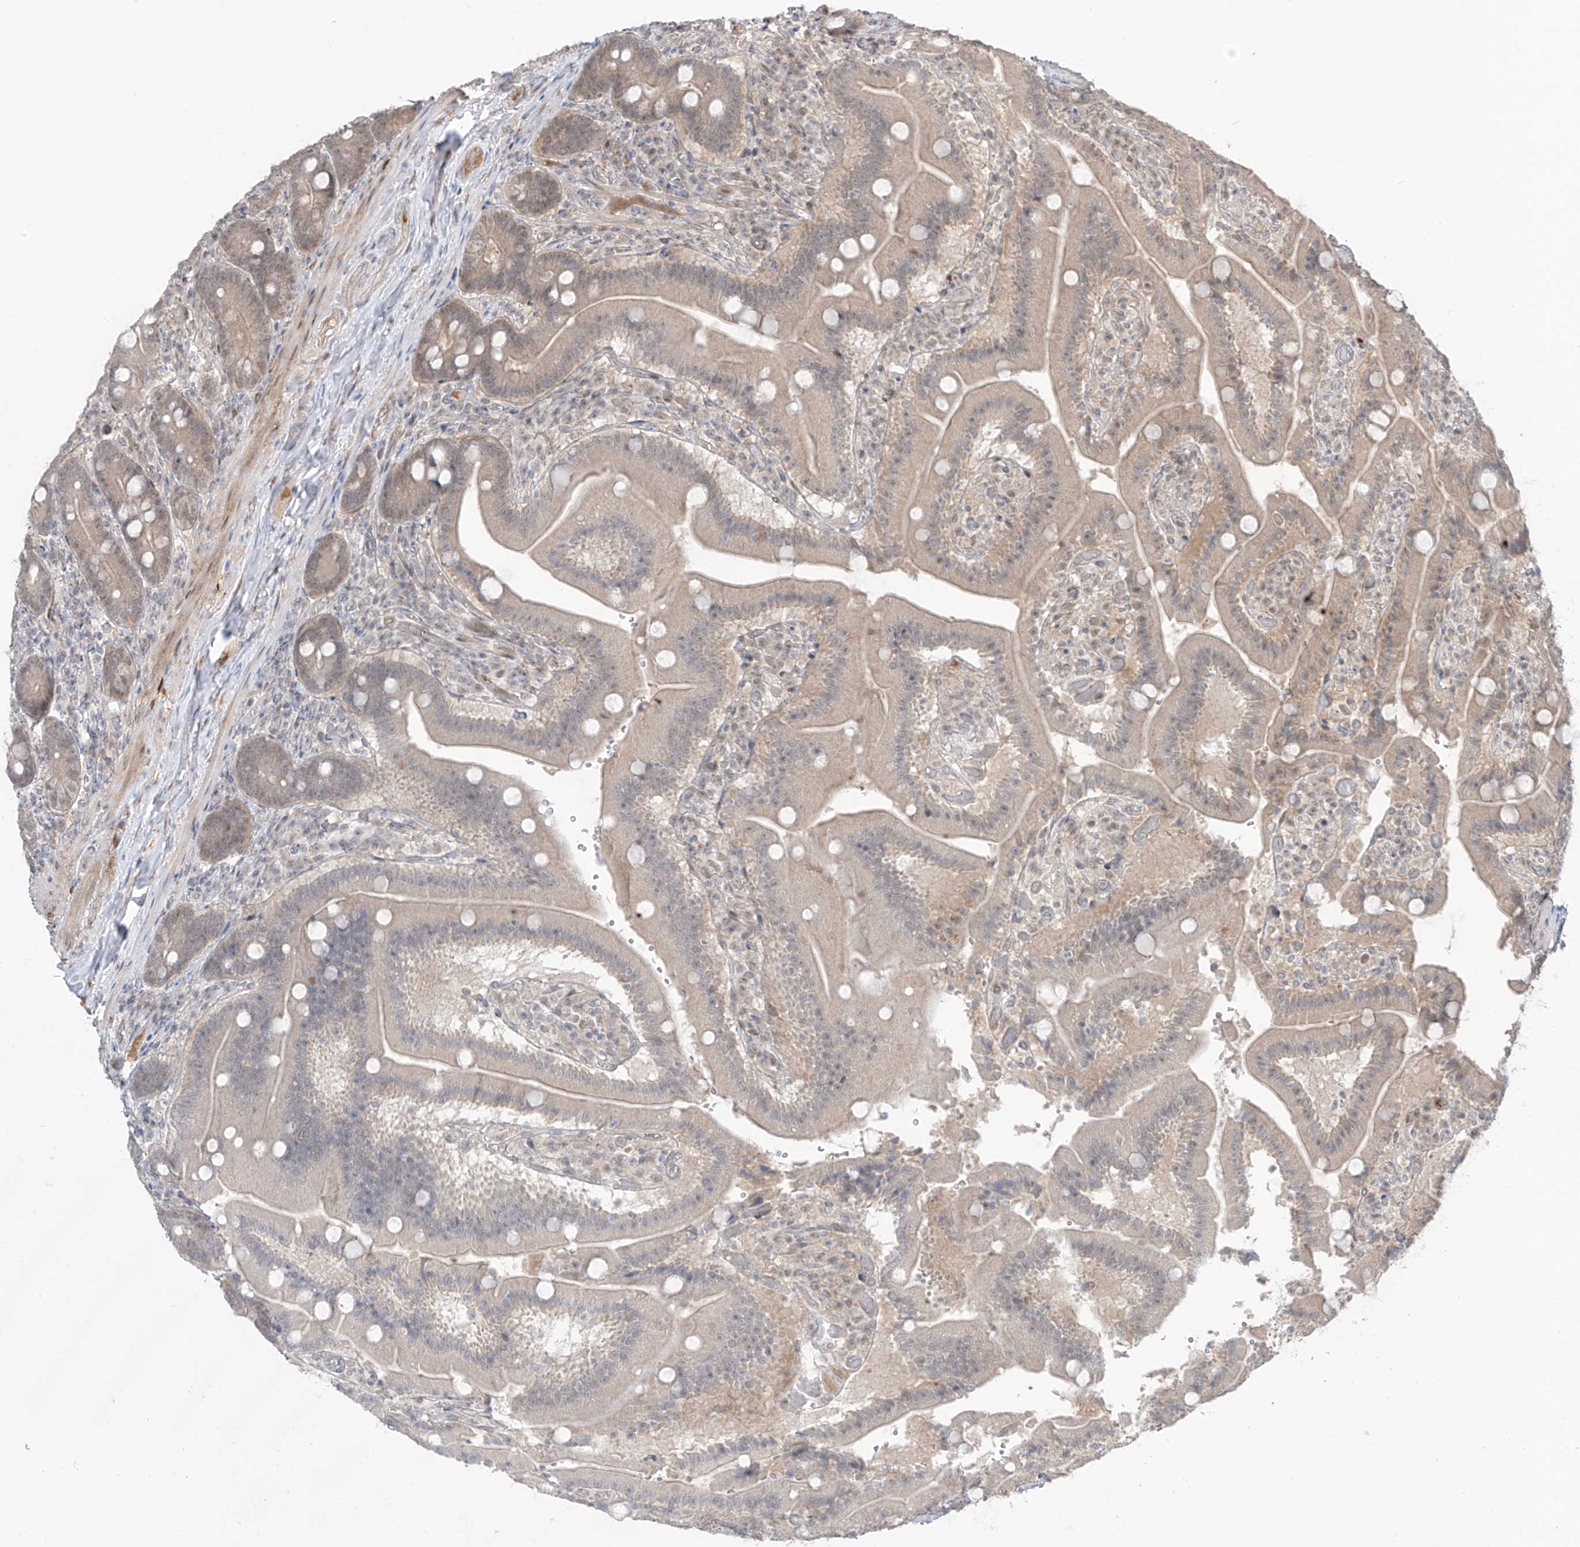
{"staining": {"intensity": "weak", "quantity": "25%-75%", "location": "cytoplasmic/membranous,nuclear"}, "tissue": "duodenum", "cell_type": "Glandular cells", "image_type": "normal", "snomed": [{"axis": "morphology", "description": "Normal tissue, NOS"}, {"axis": "topography", "description": "Duodenum"}], "caption": "A micrograph of human duodenum stained for a protein displays weak cytoplasmic/membranous,nuclear brown staining in glandular cells. (brown staining indicates protein expression, while blue staining denotes nuclei).", "gene": "OGT", "patient": {"sex": "female", "age": 62}}